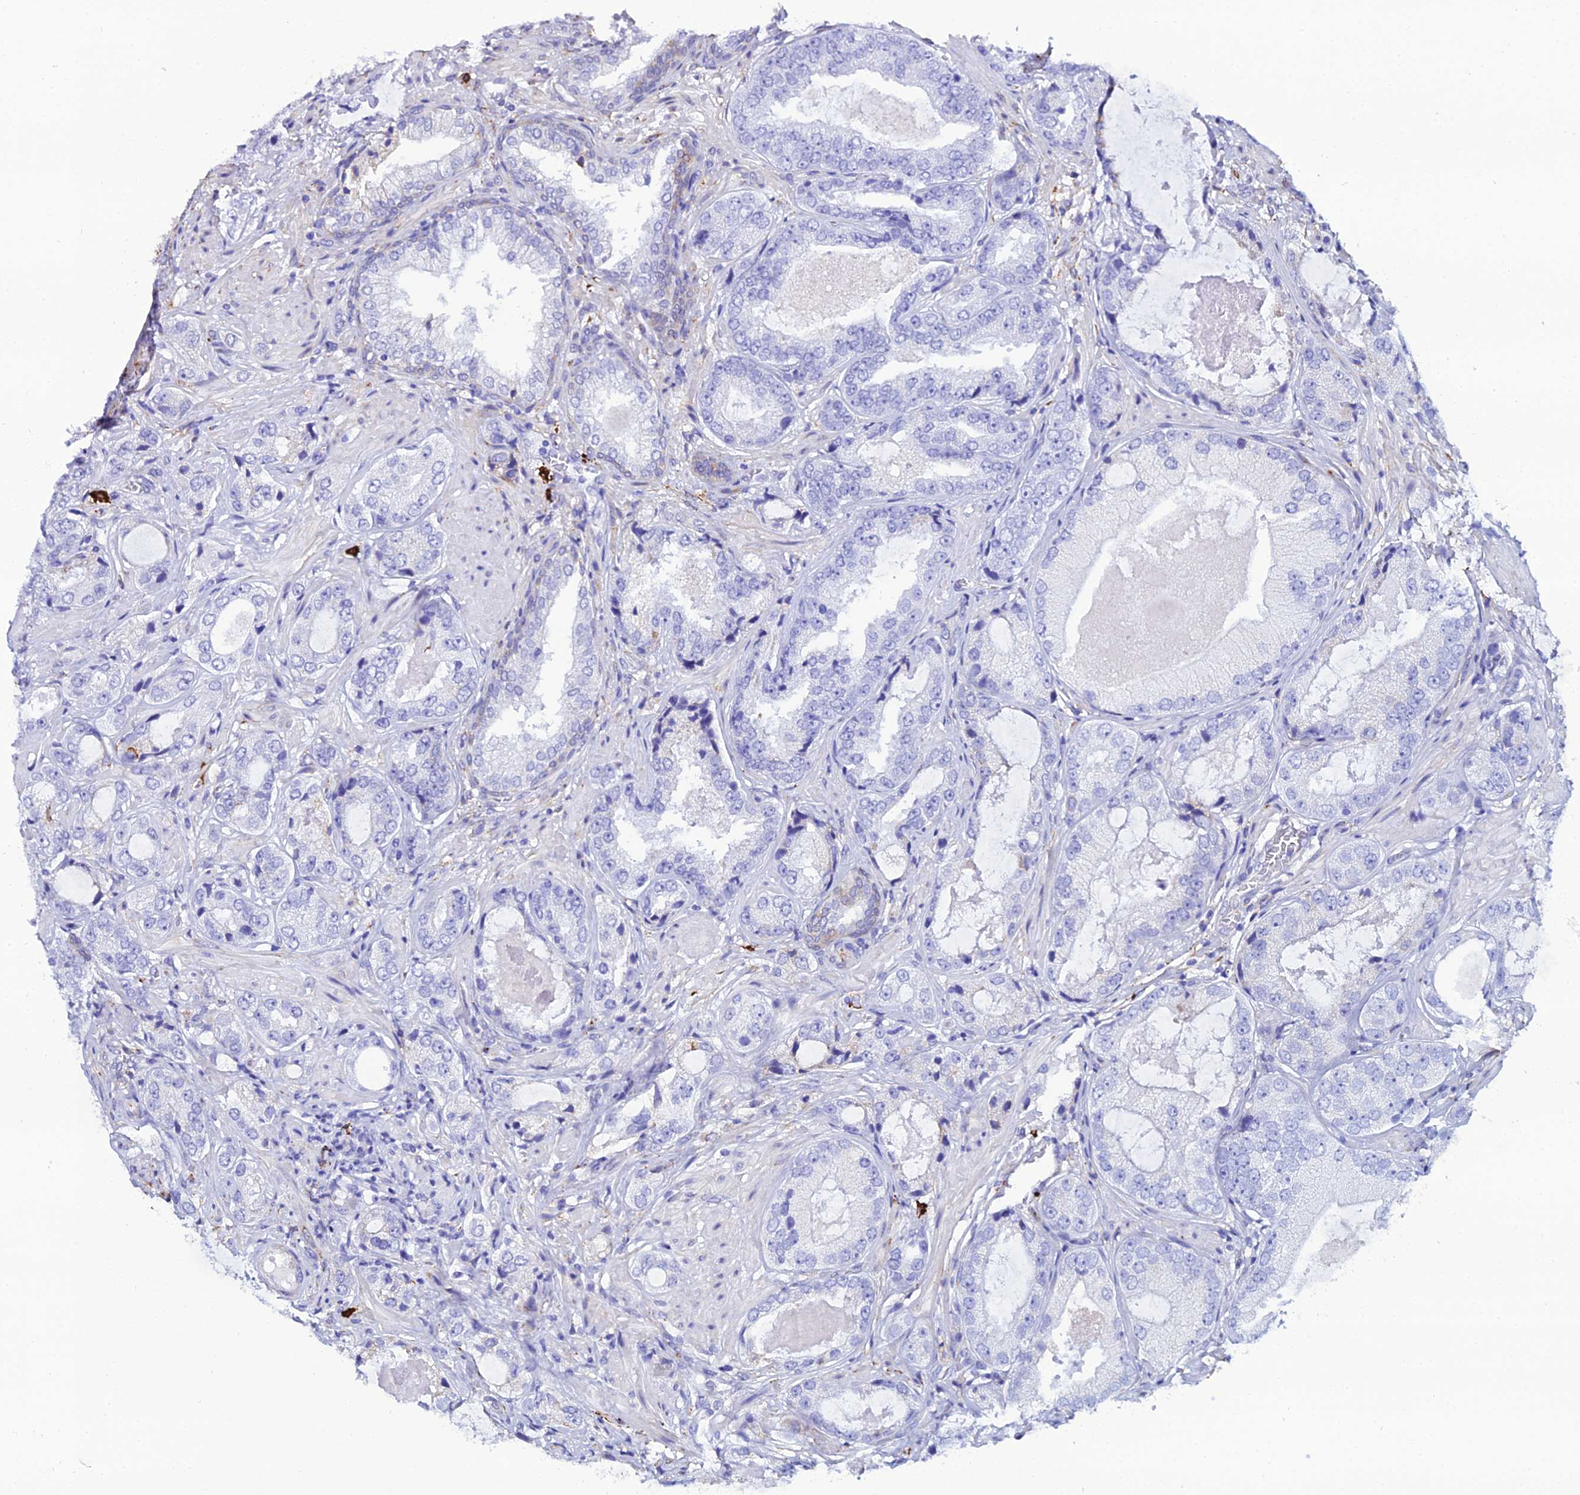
{"staining": {"intensity": "negative", "quantity": "none", "location": "none"}, "tissue": "prostate cancer", "cell_type": "Tumor cells", "image_type": "cancer", "snomed": [{"axis": "morphology", "description": "Adenocarcinoma, High grade"}, {"axis": "topography", "description": "Prostate"}], "caption": "Protein analysis of prostate high-grade adenocarcinoma exhibits no significant staining in tumor cells.", "gene": "TXNDC5", "patient": {"sex": "male", "age": 59}}